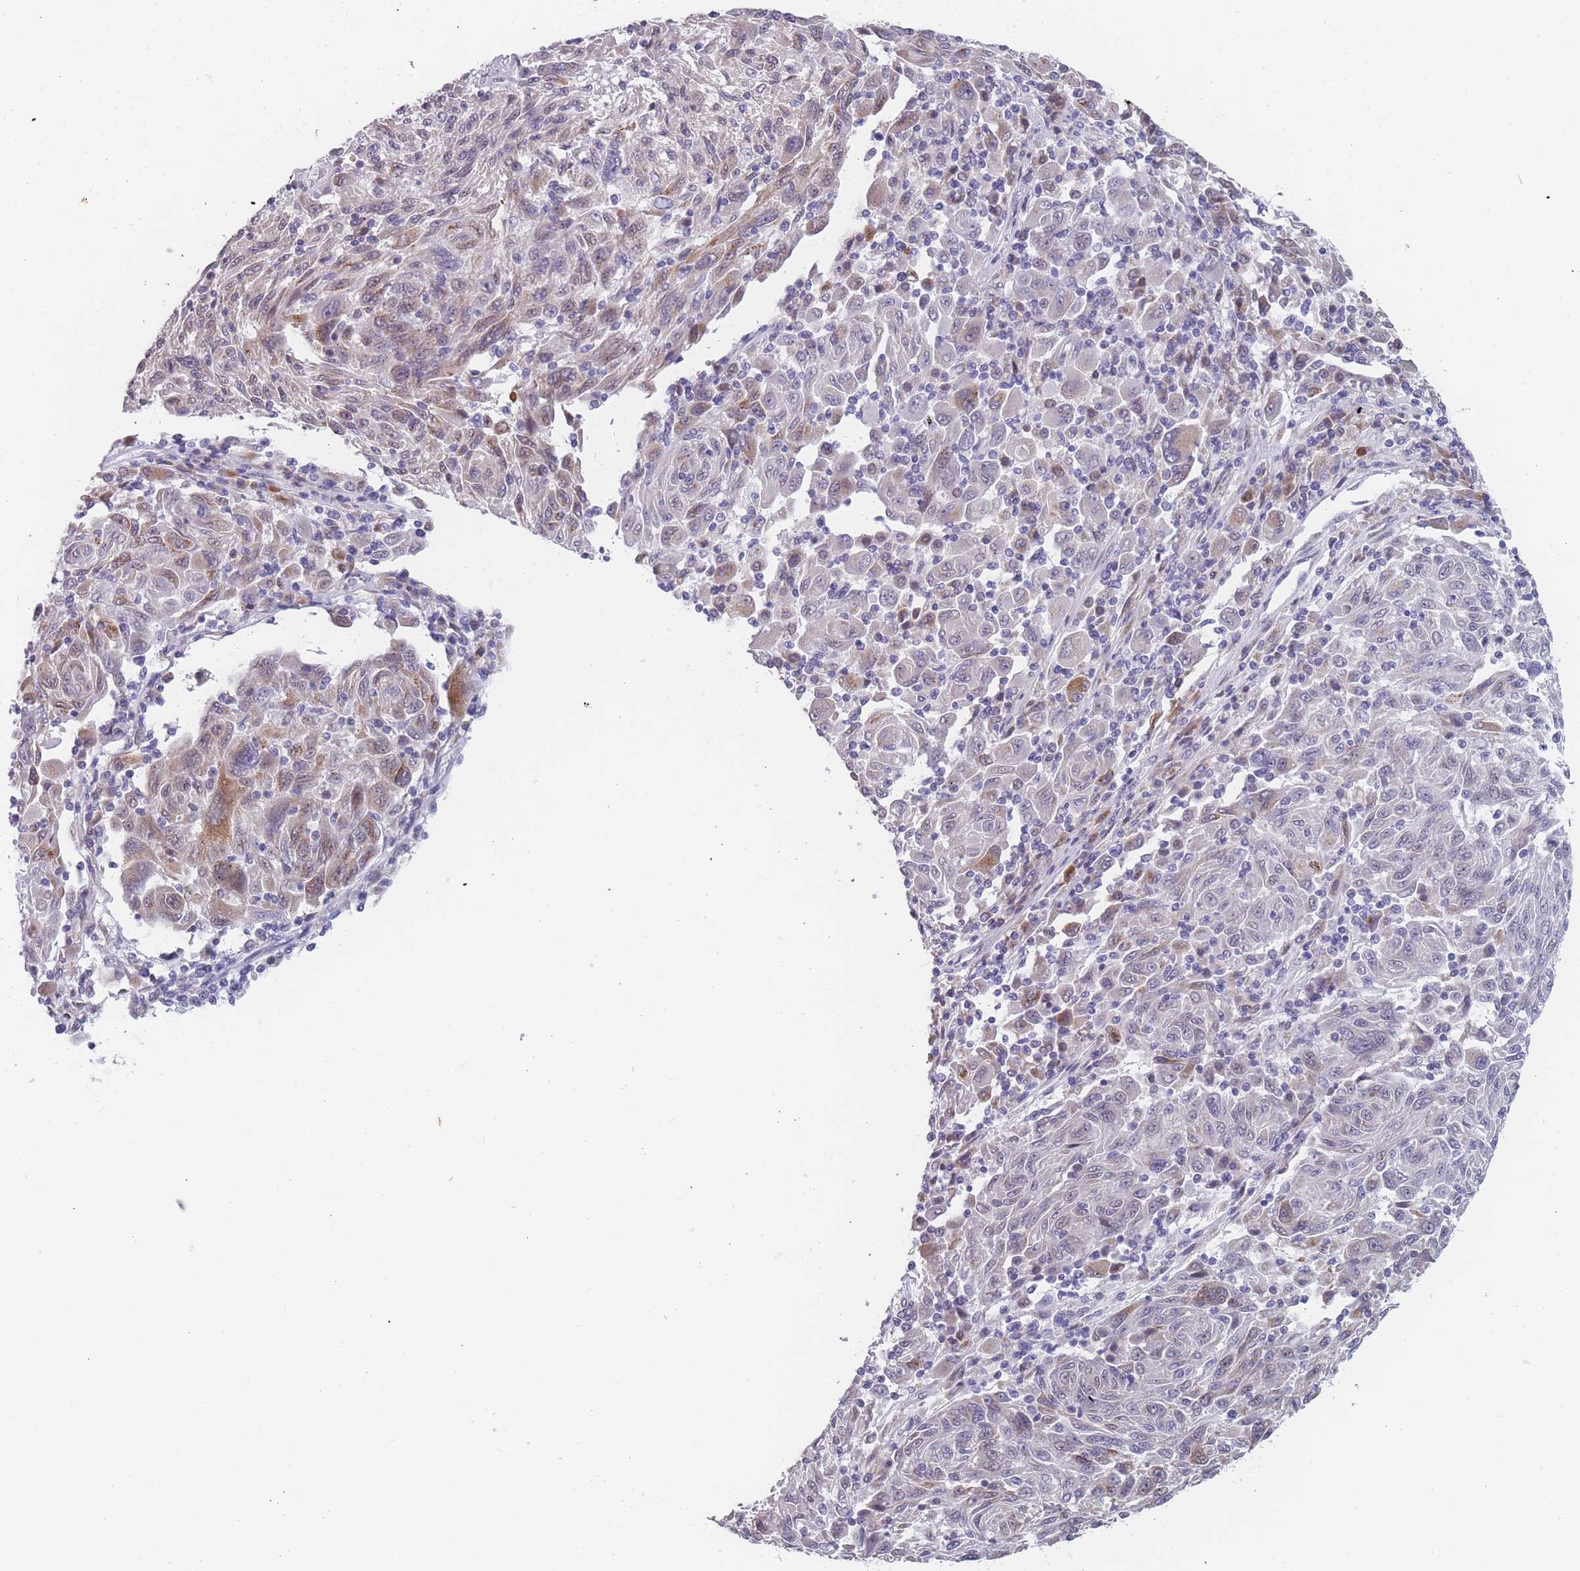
{"staining": {"intensity": "moderate", "quantity": "25%-75%", "location": "cytoplasmic/membranous"}, "tissue": "melanoma", "cell_type": "Tumor cells", "image_type": "cancer", "snomed": [{"axis": "morphology", "description": "Malignant melanoma, NOS"}, {"axis": "topography", "description": "Skin"}], "caption": "High-magnification brightfield microscopy of malignant melanoma stained with DAB (3,3'-diaminobenzidine) (brown) and counterstained with hematoxylin (blue). tumor cells exhibit moderate cytoplasmic/membranous staining is appreciated in about25%-75% of cells. (Stains: DAB (3,3'-diaminobenzidine) in brown, nuclei in blue, Microscopy: brightfield microscopy at high magnification).", "gene": "TMED10", "patient": {"sex": "male", "age": 53}}